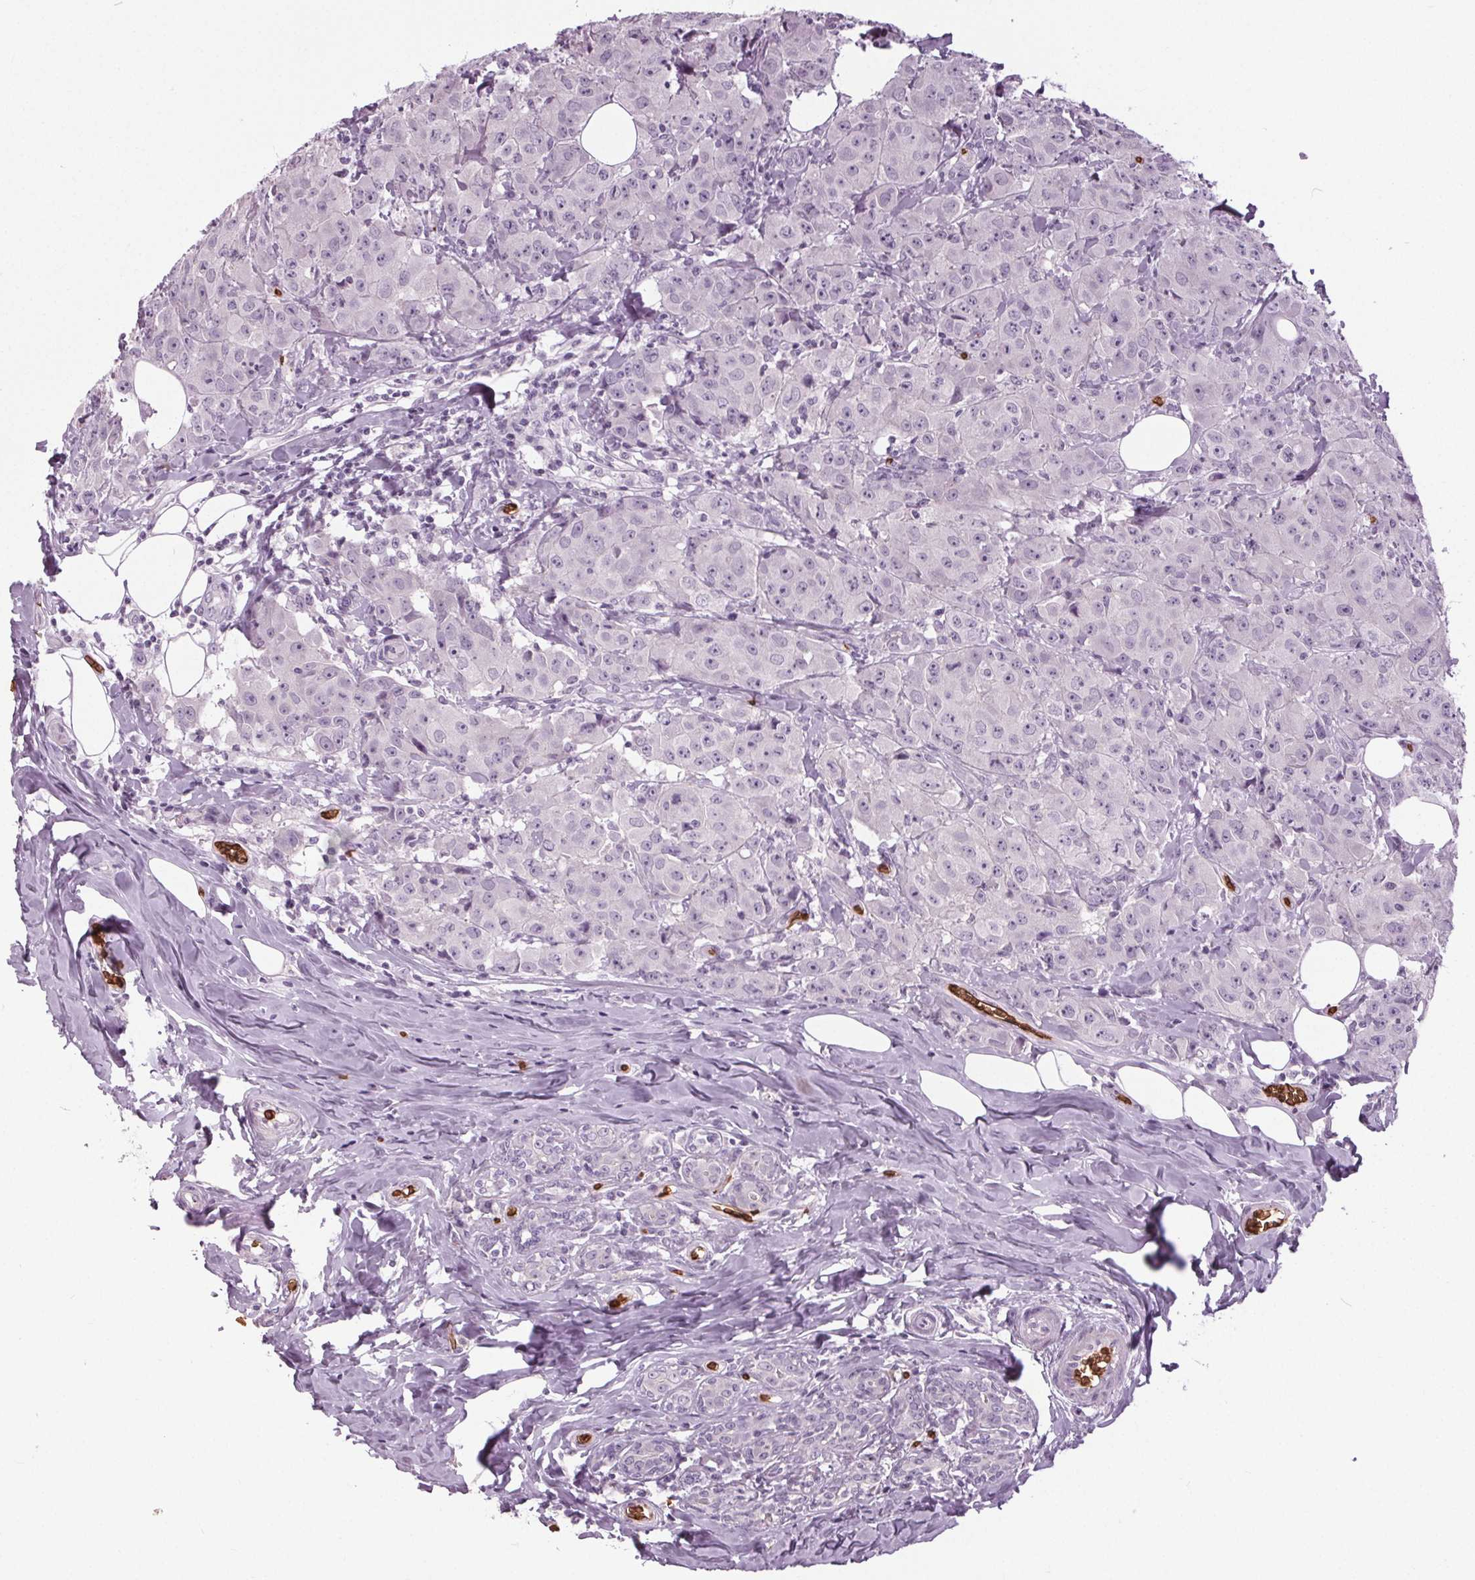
{"staining": {"intensity": "negative", "quantity": "none", "location": "none"}, "tissue": "breast cancer", "cell_type": "Tumor cells", "image_type": "cancer", "snomed": [{"axis": "morphology", "description": "Normal tissue, NOS"}, {"axis": "morphology", "description": "Duct carcinoma"}, {"axis": "topography", "description": "Breast"}], "caption": "Breast cancer was stained to show a protein in brown. There is no significant expression in tumor cells.", "gene": "SLC4A1", "patient": {"sex": "female", "age": 43}}